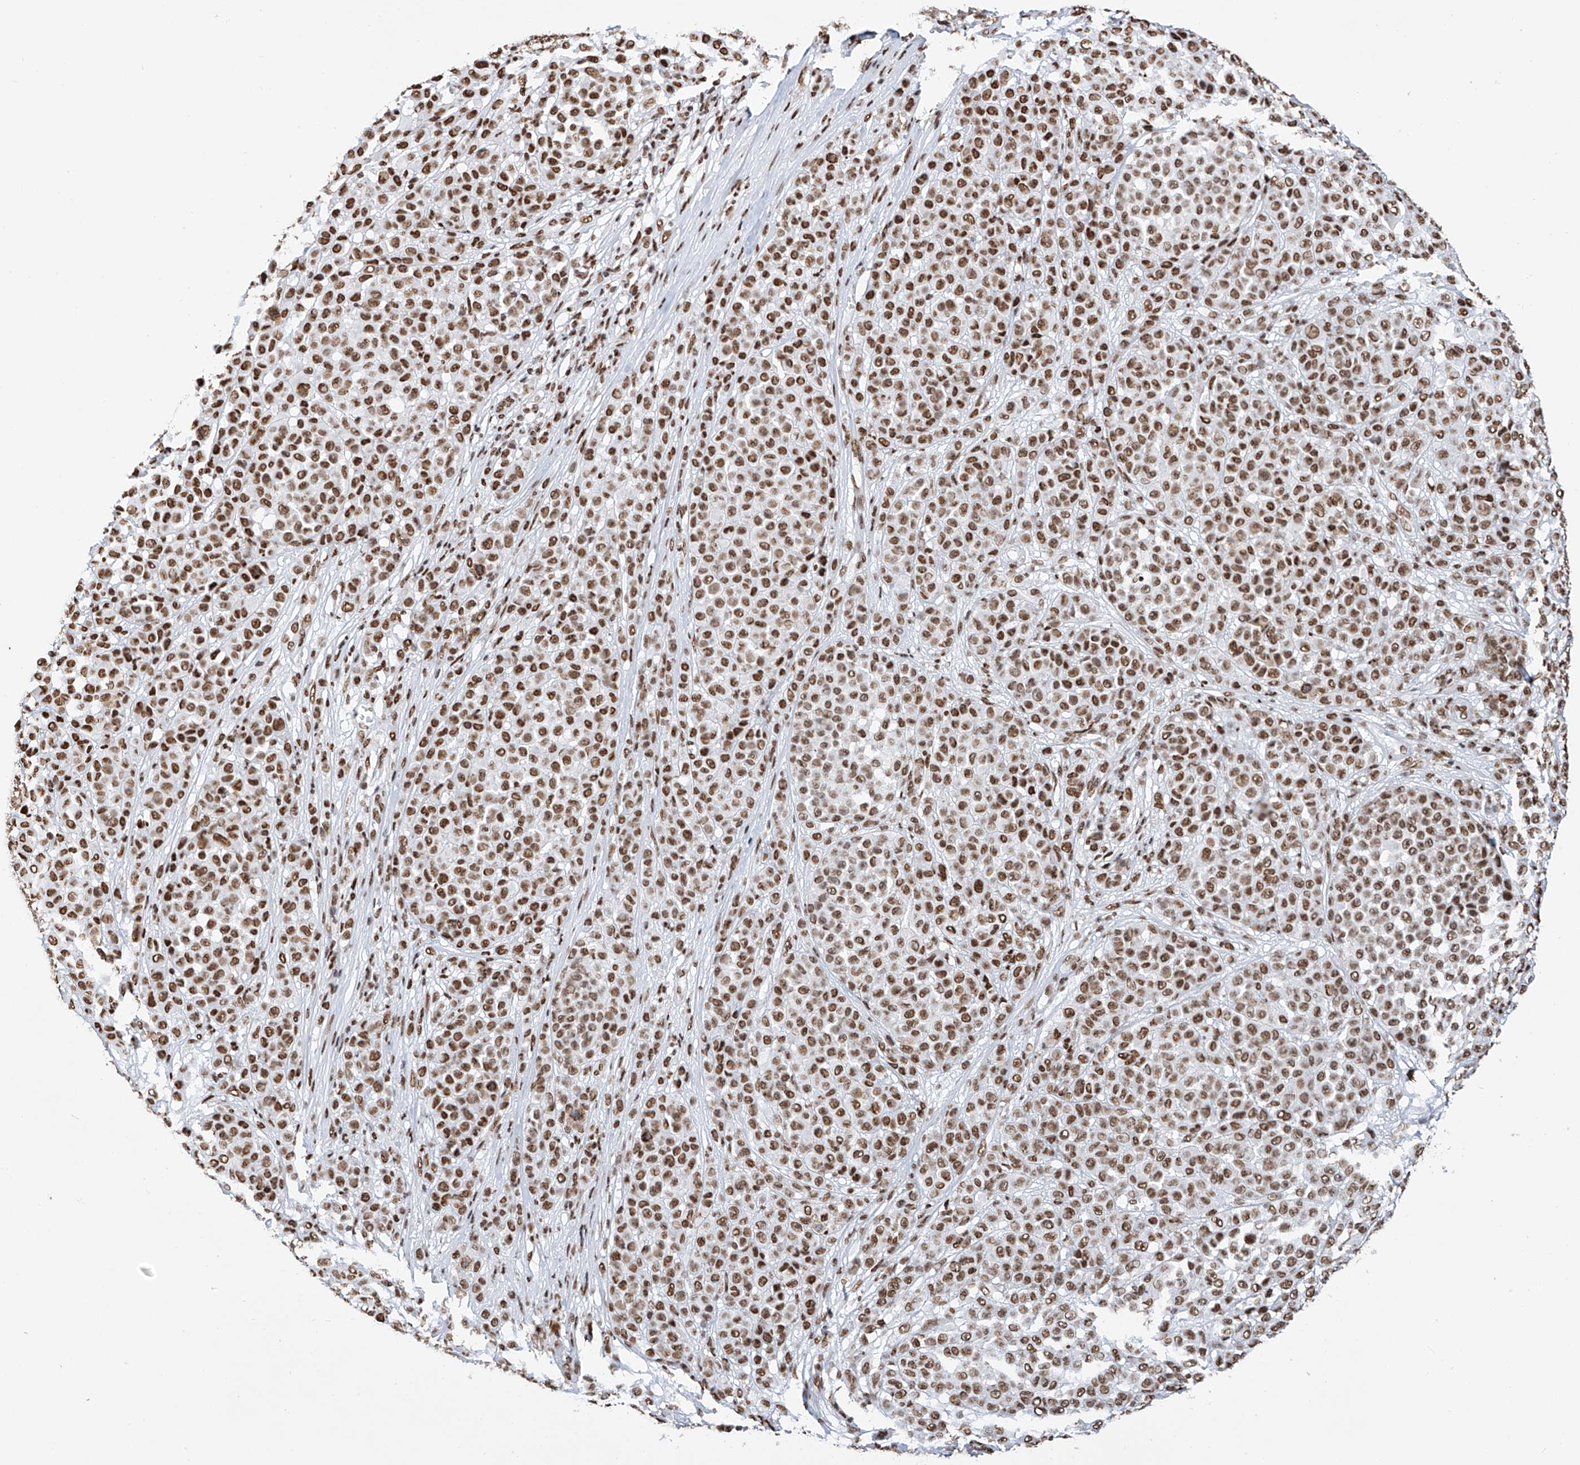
{"staining": {"intensity": "moderate", "quantity": ">75%", "location": "nuclear"}, "tissue": "melanoma", "cell_type": "Tumor cells", "image_type": "cancer", "snomed": [{"axis": "morphology", "description": "Malignant melanoma, NOS"}, {"axis": "topography", "description": "Skin"}], "caption": "A brown stain labels moderate nuclear expression of a protein in human malignant melanoma tumor cells.", "gene": "SRSF6", "patient": {"sex": "female", "age": 94}}